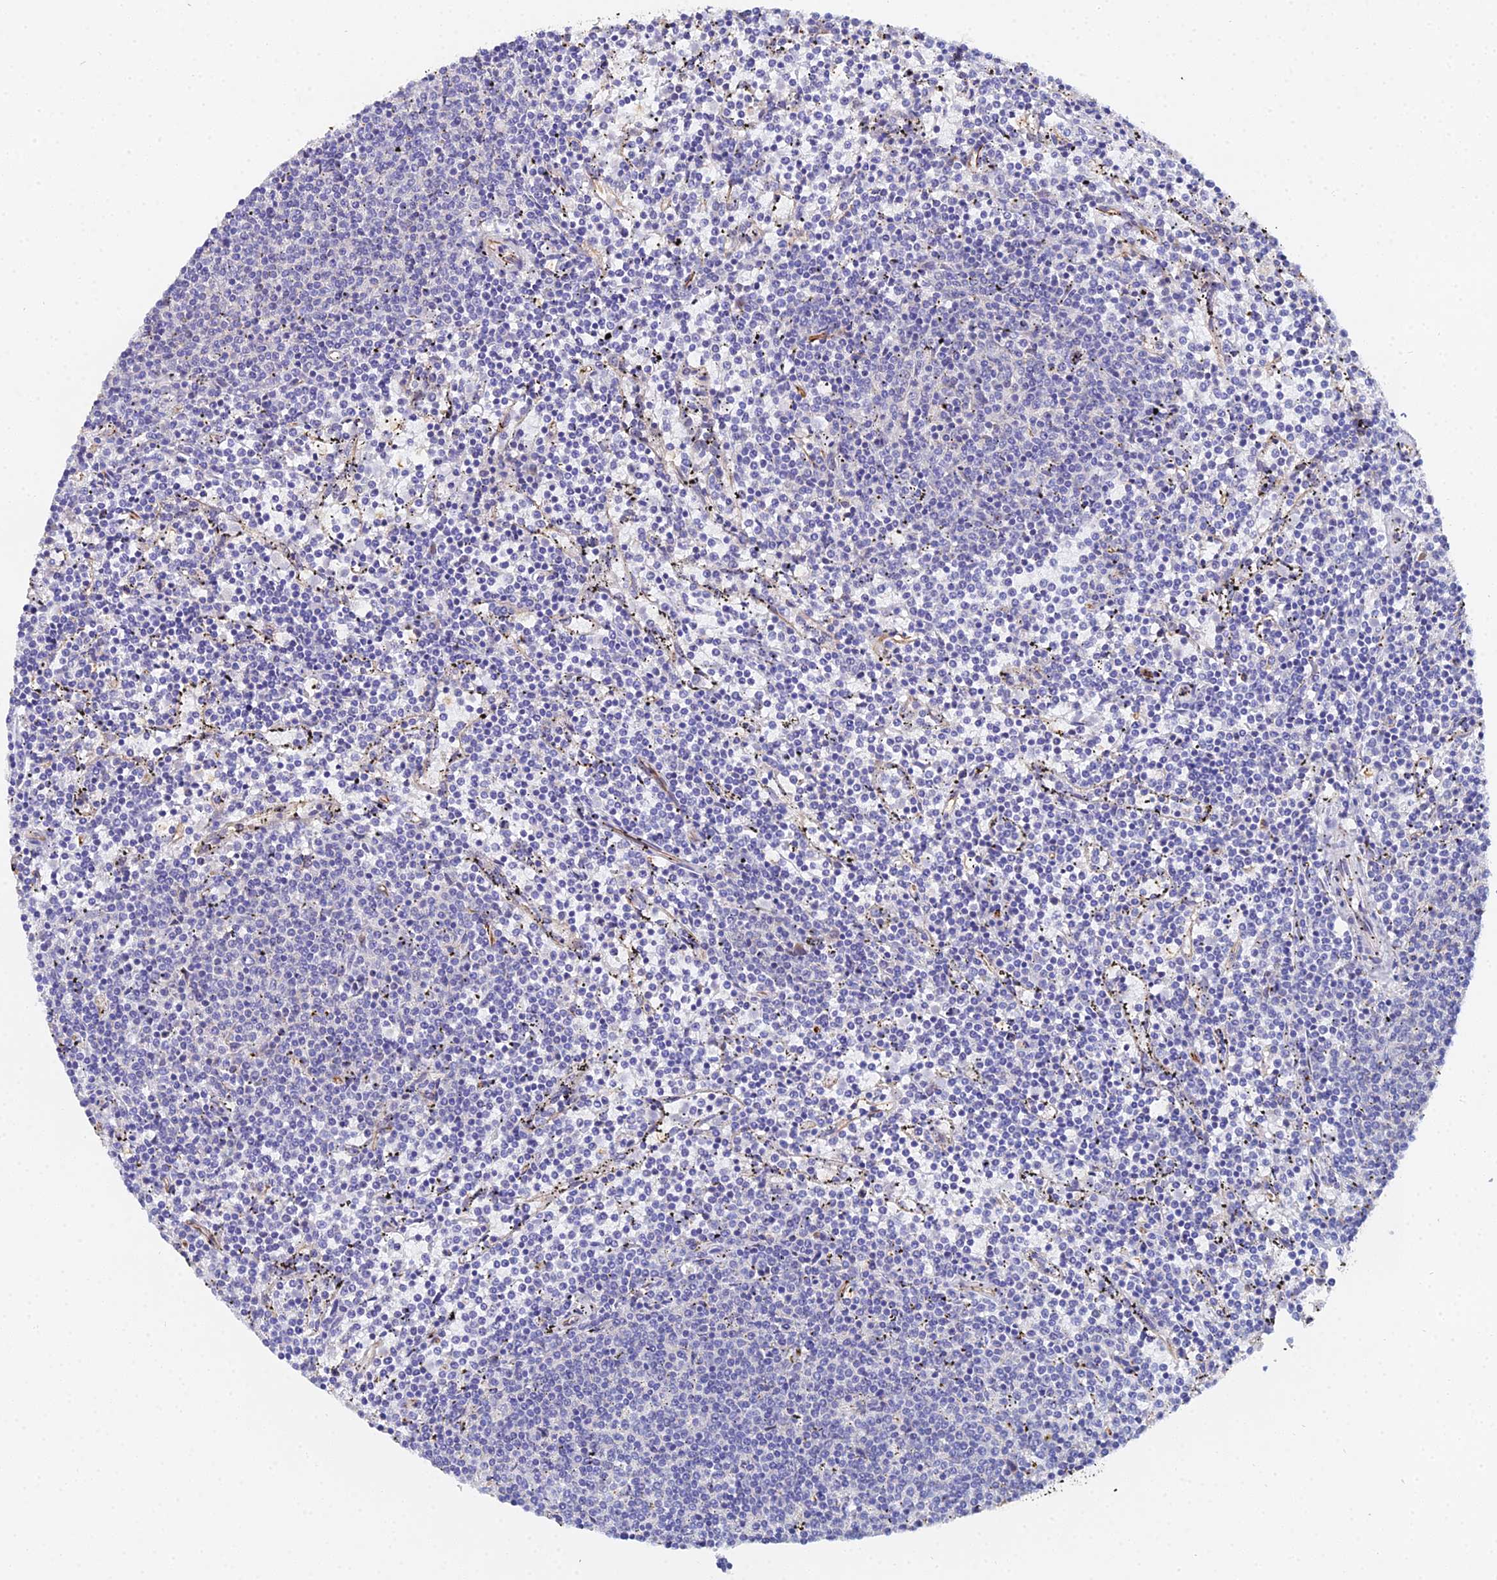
{"staining": {"intensity": "negative", "quantity": "none", "location": "none"}, "tissue": "lymphoma", "cell_type": "Tumor cells", "image_type": "cancer", "snomed": [{"axis": "morphology", "description": "Malignant lymphoma, non-Hodgkin's type, Low grade"}, {"axis": "topography", "description": "Spleen"}], "caption": "Lymphoma was stained to show a protein in brown. There is no significant staining in tumor cells.", "gene": "ENSG00000268674", "patient": {"sex": "female", "age": 50}}